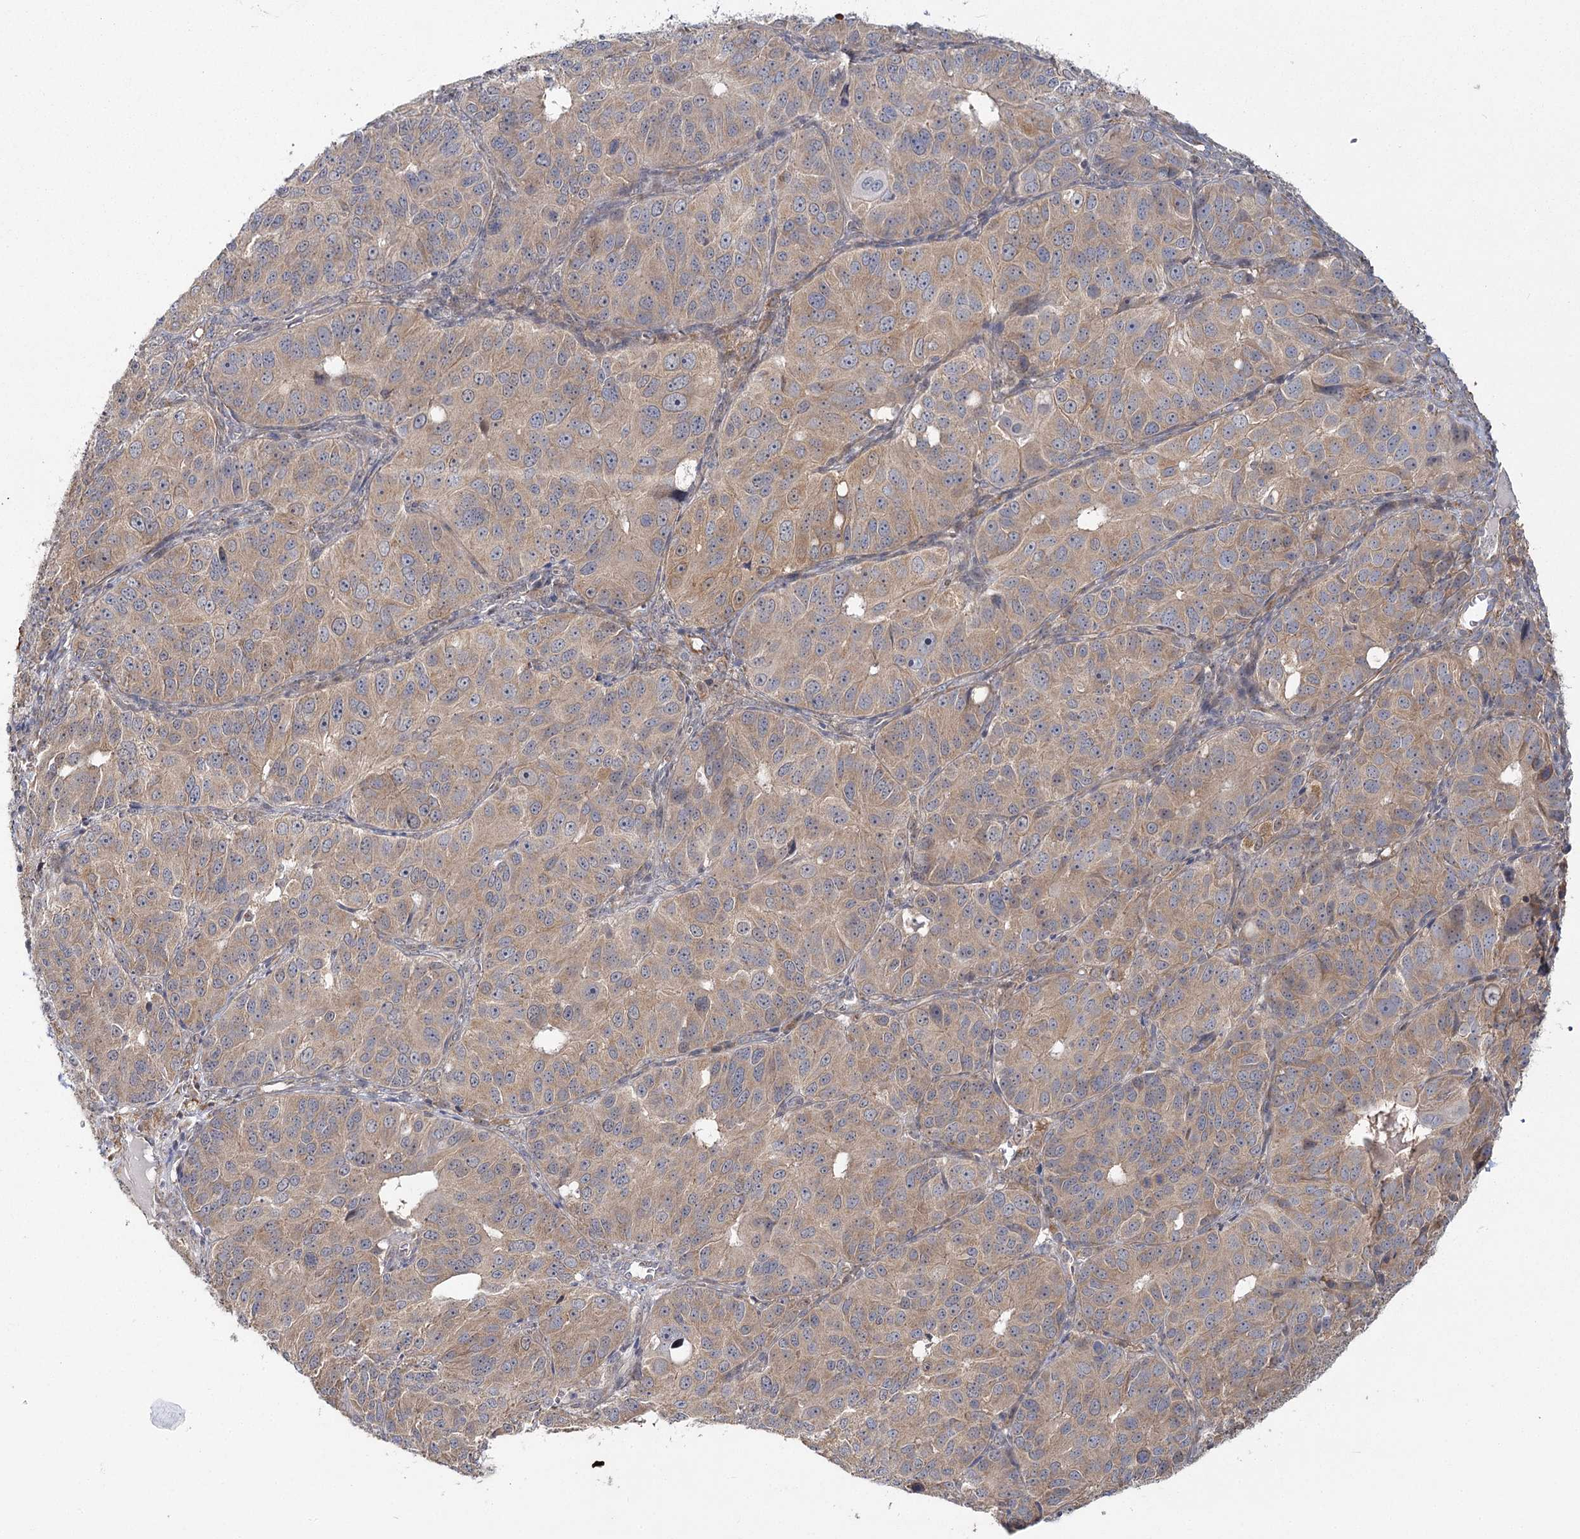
{"staining": {"intensity": "weak", "quantity": ">75%", "location": "cytoplasmic/membranous"}, "tissue": "ovarian cancer", "cell_type": "Tumor cells", "image_type": "cancer", "snomed": [{"axis": "morphology", "description": "Carcinoma, endometroid"}, {"axis": "topography", "description": "Ovary"}], "caption": "An immunohistochemistry image of neoplastic tissue is shown. Protein staining in brown shows weak cytoplasmic/membranous positivity in endometroid carcinoma (ovarian) within tumor cells.", "gene": "TBC1D9B", "patient": {"sex": "female", "age": 51}}